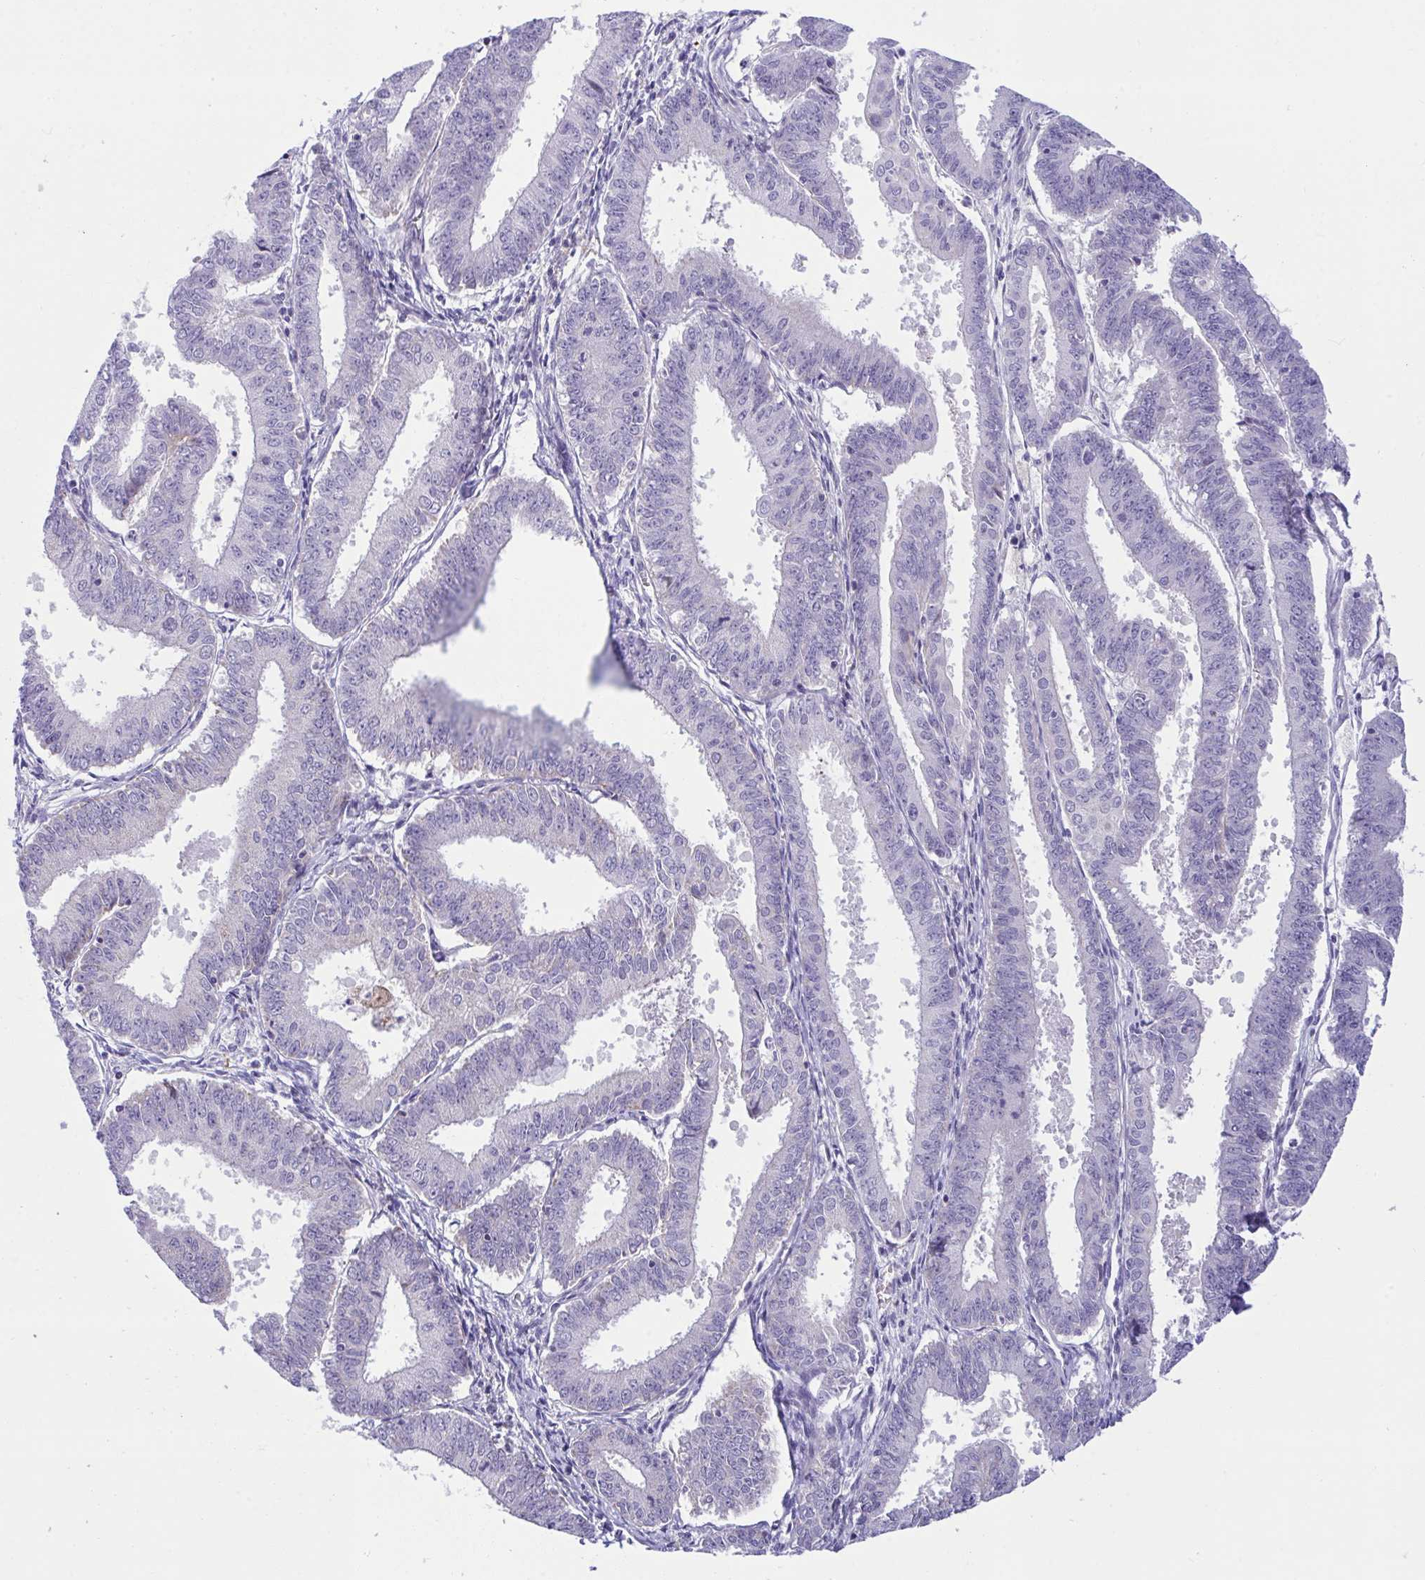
{"staining": {"intensity": "negative", "quantity": "none", "location": "none"}, "tissue": "endometrial cancer", "cell_type": "Tumor cells", "image_type": "cancer", "snomed": [{"axis": "morphology", "description": "Adenocarcinoma, NOS"}, {"axis": "topography", "description": "Endometrium"}], "caption": "Tumor cells are negative for brown protein staining in endometrial adenocarcinoma. (Brightfield microscopy of DAB IHC at high magnification).", "gene": "DTX3", "patient": {"sex": "female", "age": 73}}